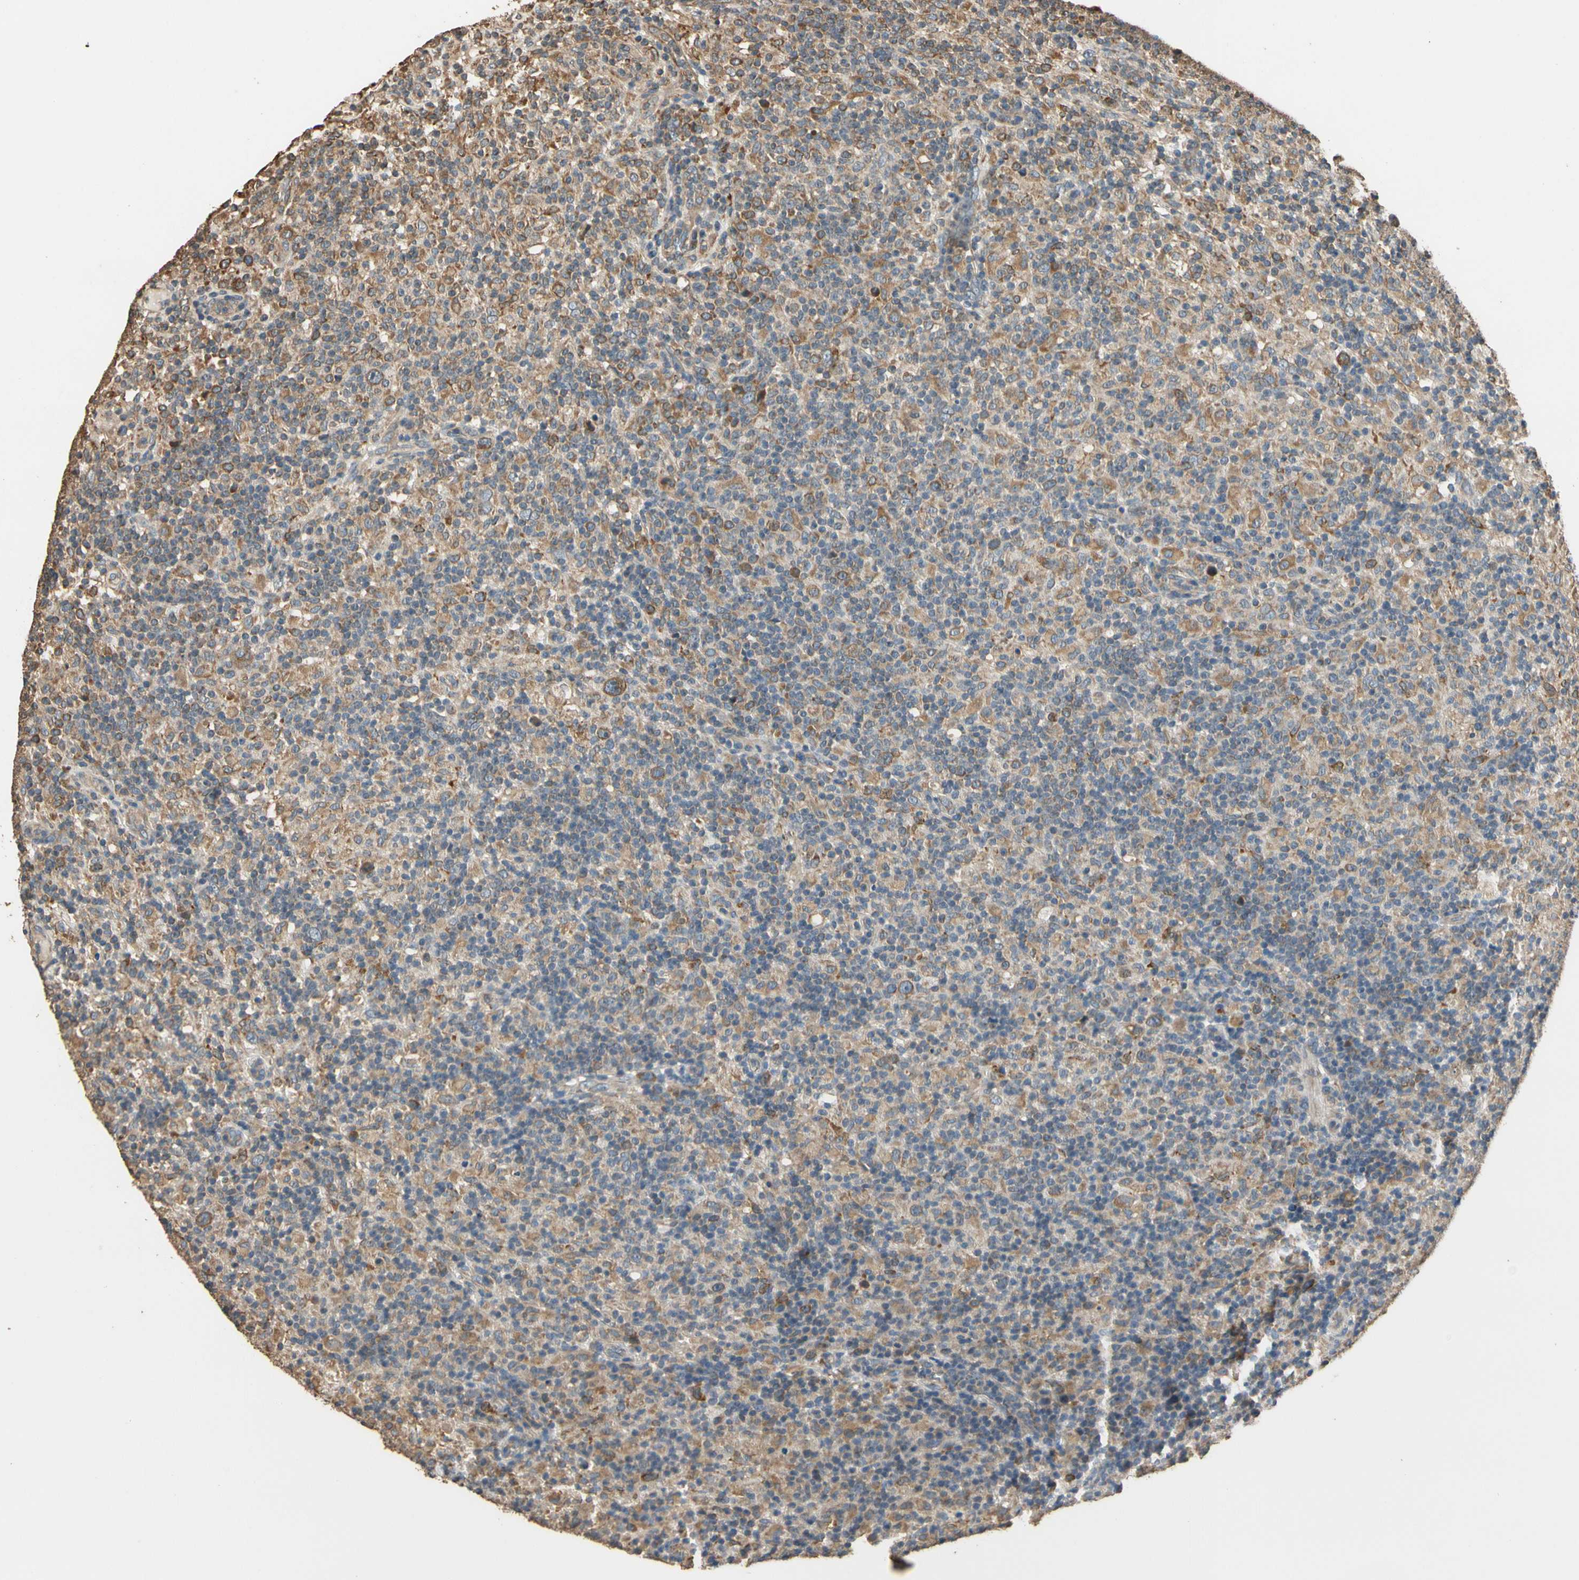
{"staining": {"intensity": "moderate", "quantity": ">75%", "location": "cytoplasmic/membranous"}, "tissue": "lymphoma", "cell_type": "Tumor cells", "image_type": "cancer", "snomed": [{"axis": "morphology", "description": "Hodgkin's disease, NOS"}, {"axis": "topography", "description": "Lymph node"}], "caption": "Brown immunohistochemical staining in lymphoma shows moderate cytoplasmic/membranous staining in approximately >75% of tumor cells.", "gene": "STX18", "patient": {"sex": "male", "age": 70}}